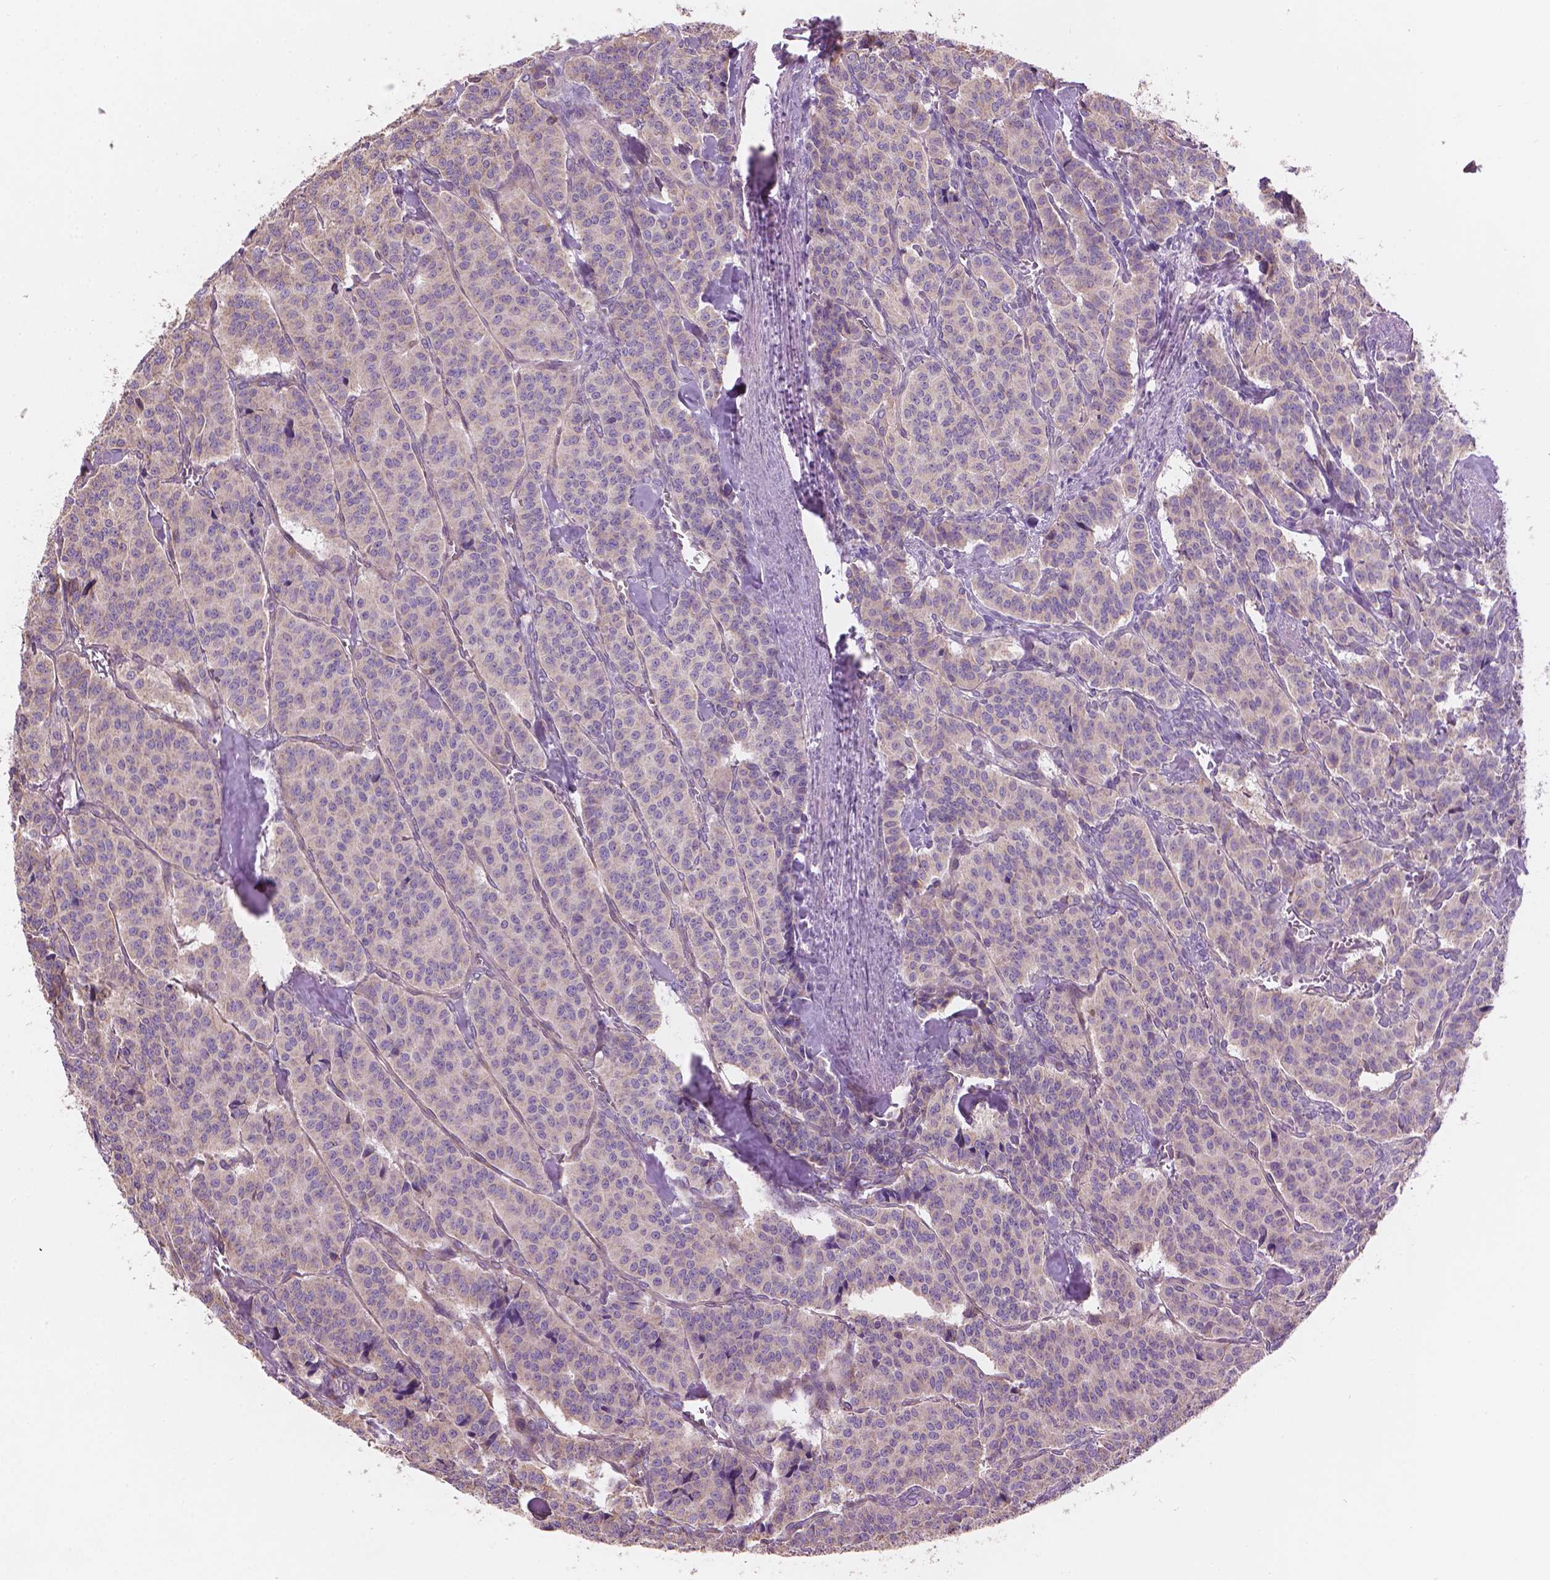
{"staining": {"intensity": "weak", "quantity": "<25%", "location": "cytoplasmic/membranous"}, "tissue": "carcinoid", "cell_type": "Tumor cells", "image_type": "cancer", "snomed": [{"axis": "morphology", "description": "Normal tissue, NOS"}, {"axis": "morphology", "description": "Carcinoid, malignant, NOS"}, {"axis": "topography", "description": "Lung"}], "caption": "High magnification brightfield microscopy of carcinoid (malignant) stained with DAB (3,3'-diaminobenzidine) (brown) and counterstained with hematoxylin (blue): tumor cells show no significant positivity. The staining was performed using DAB to visualize the protein expression in brown, while the nuclei were stained in blue with hematoxylin (Magnification: 20x).", "gene": "TTC29", "patient": {"sex": "female", "age": 46}}